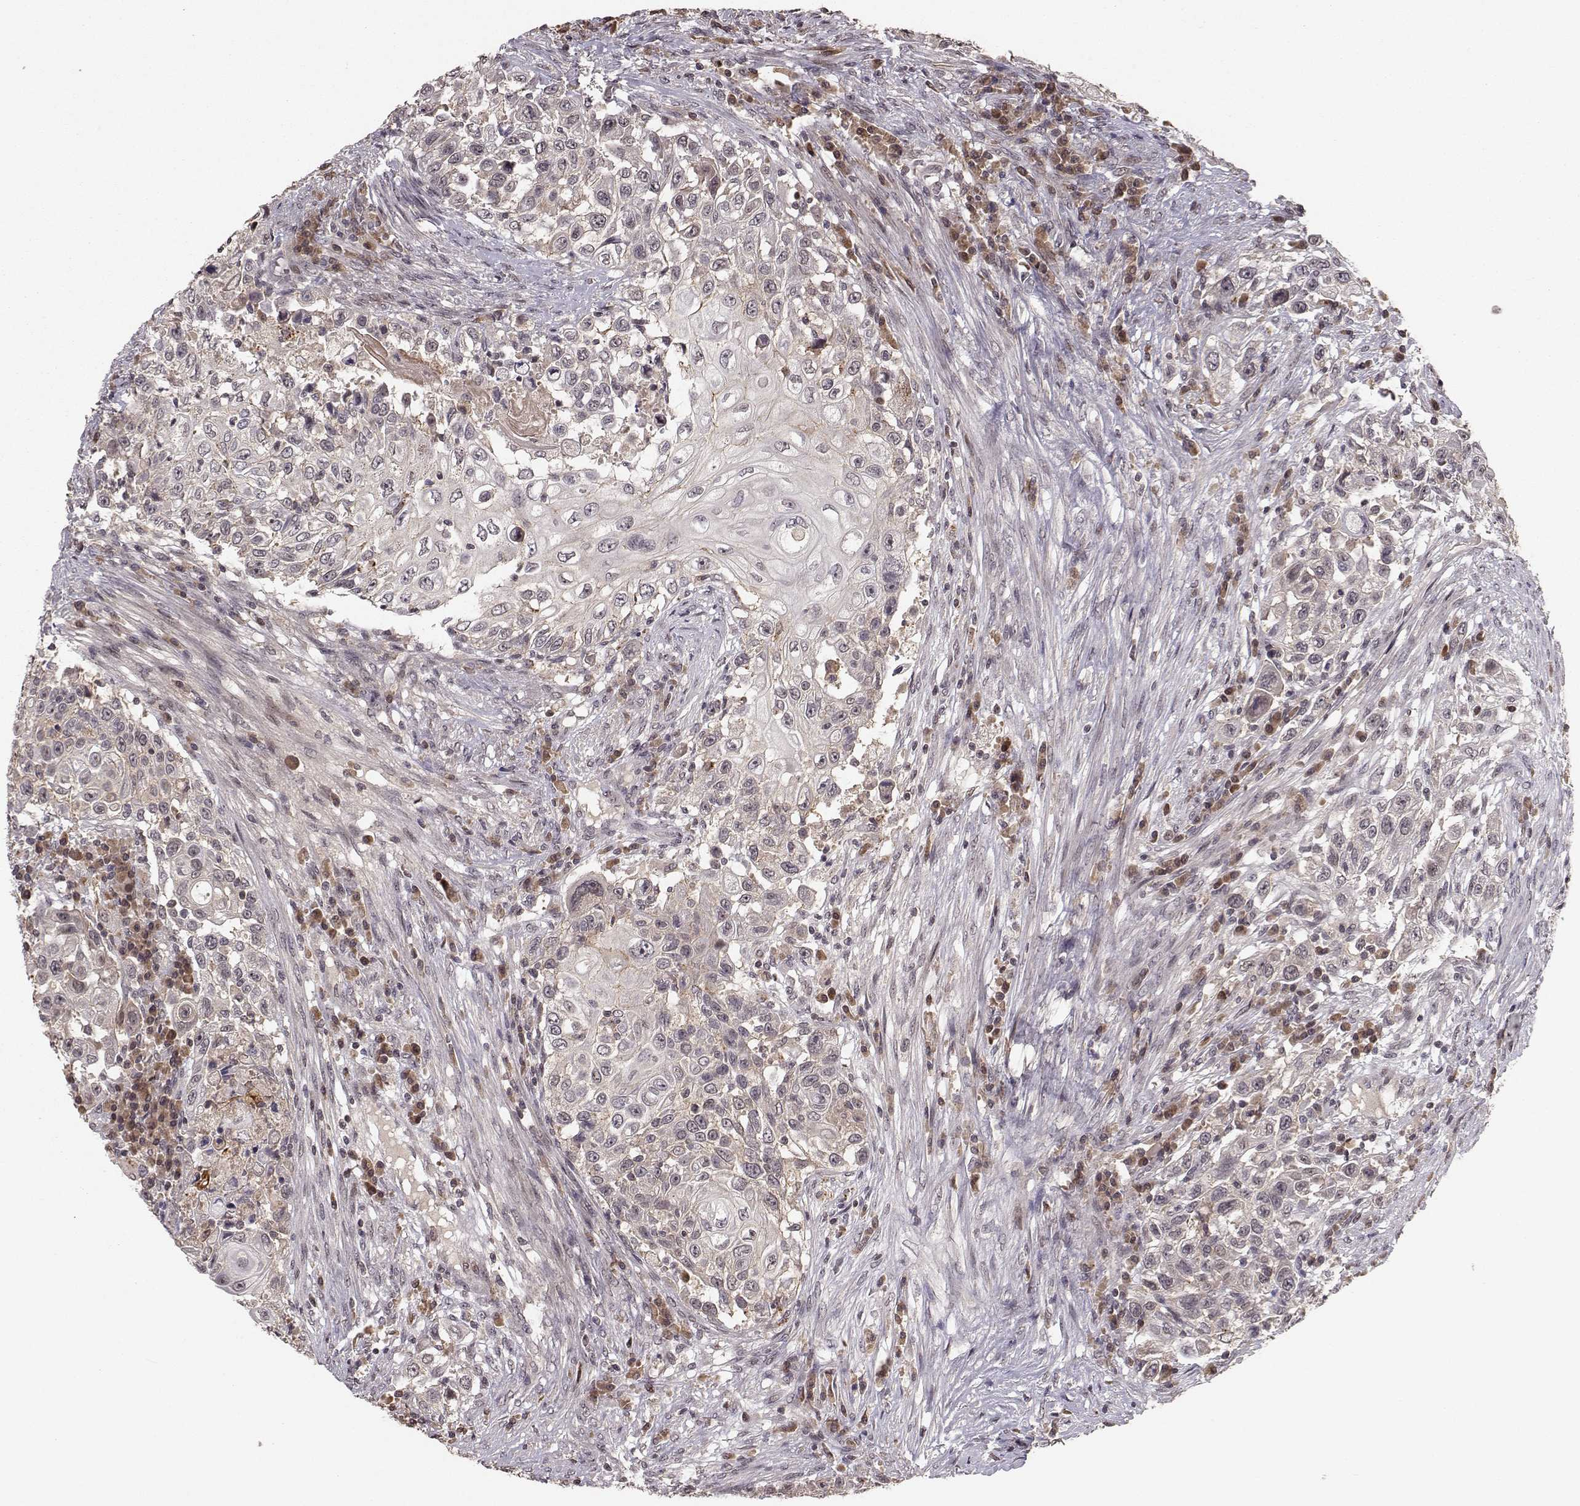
{"staining": {"intensity": "negative", "quantity": "none", "location": "none"}, "tissue": "urothelial cancer", "cell_type": "Tumor cells", "image_type": "cancer", "snomed": [{"axis": "morphology", "description": "Urothelial carcinoma, High grade"}, {"axis": "topography", "description": "Urinary bladder"}], "caption": "An IHC image of urothelial carcinoma (high-grade) is shown. There is no staining in tumor cells of urothelial carcinoma (high-grade).", "gene": "PLEKHG3", "patient": {"sex": "female", "age": 56}}